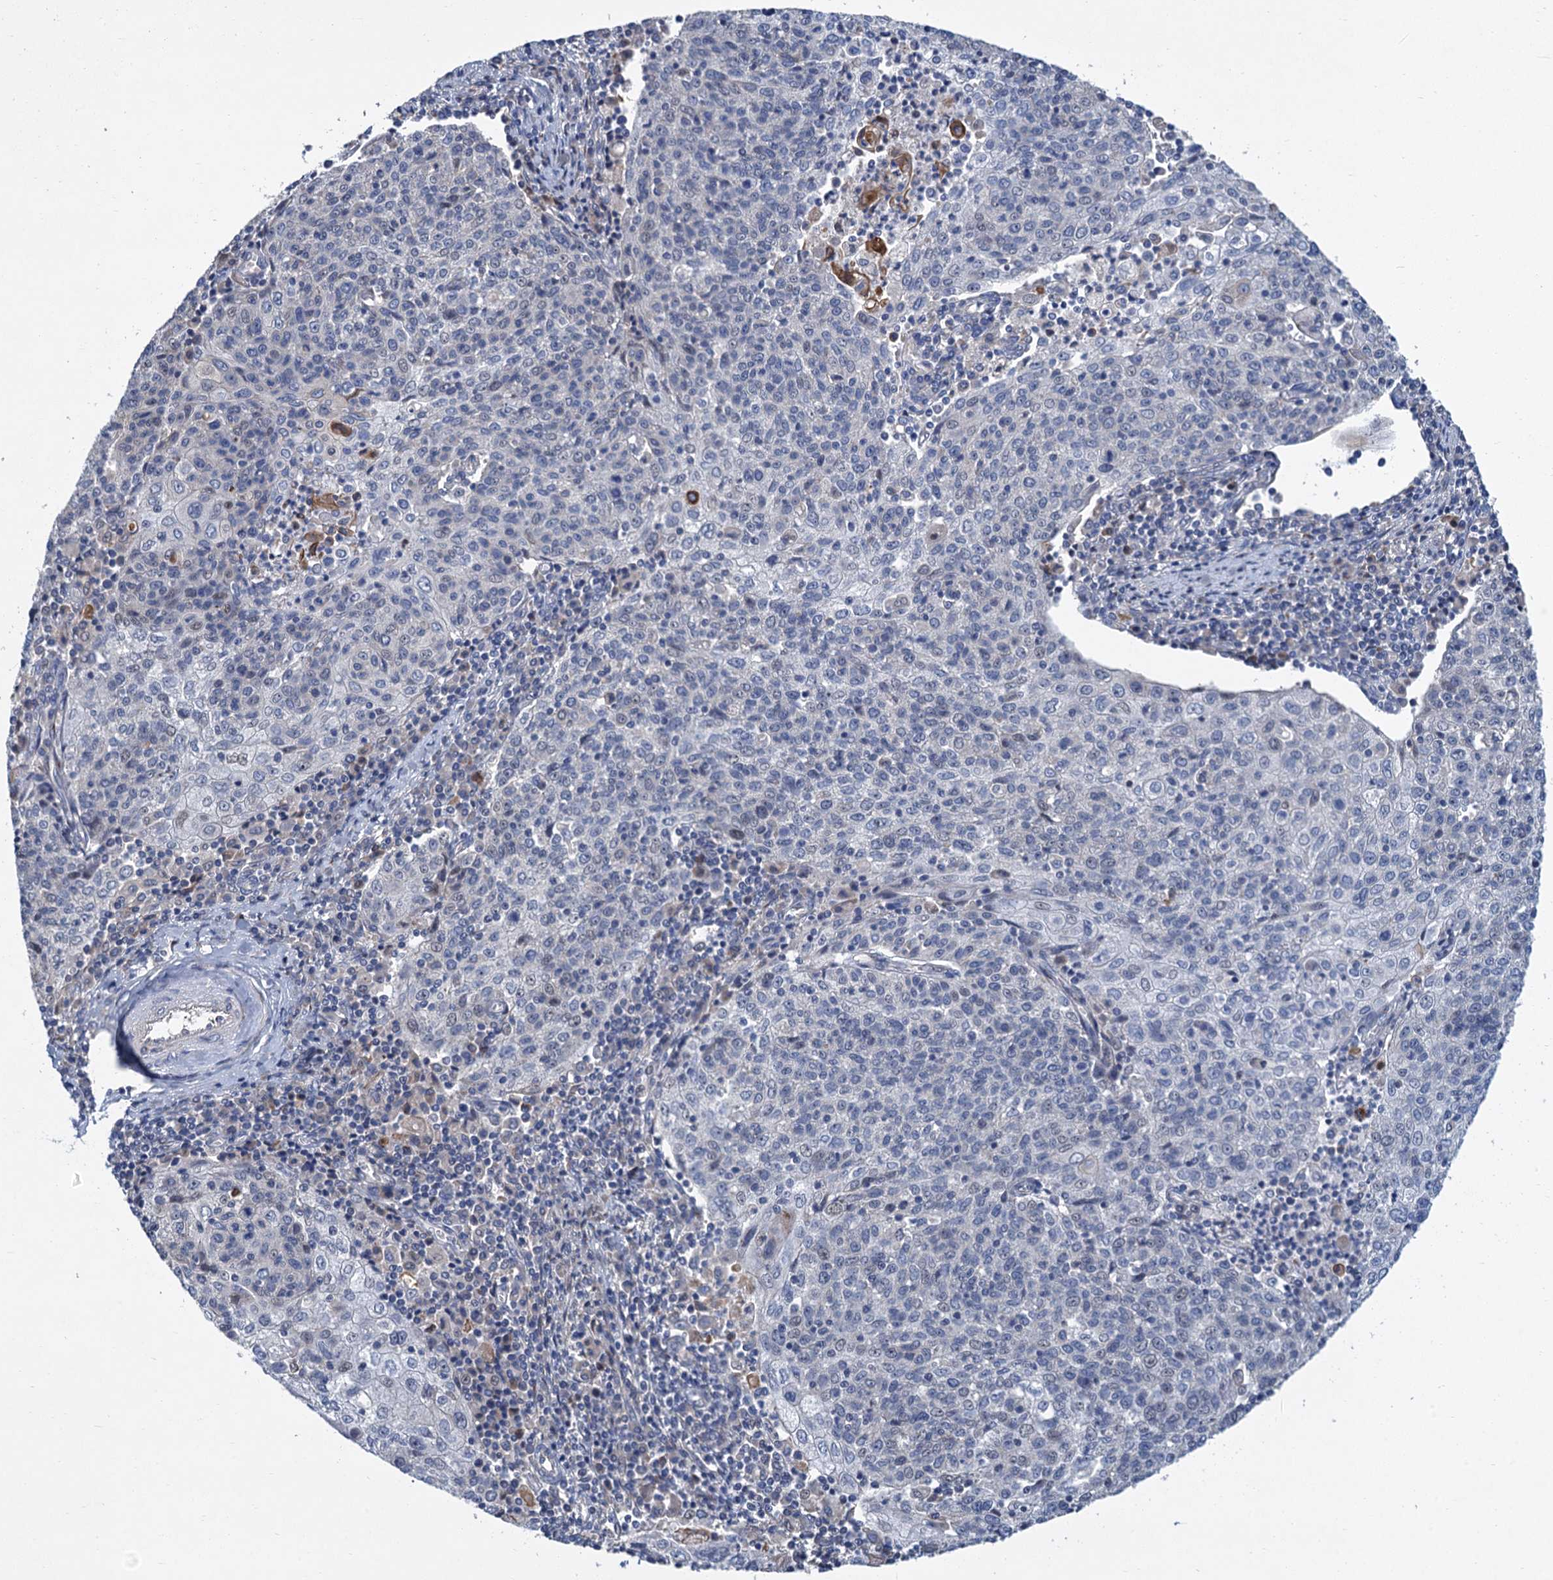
{"staining": {"intensity": "negative", "quantity": "none", "location": "none"}, "tissue": "cervical cancer", "cell_type": "Tumor cells", "image_type": "cancer", "snomed": [{"axis": "morphology", "description": "Squamous cell carcinoma, NOS"}, {"axis": "topography", "description": "Cervix"}], "caption": "Immunohistochemistry of human squamous cell carcinoma (cervical) displays no expression in tumor cells.", "gene": "TRAF7", "patient": {"sex": "female", "age": 48}}